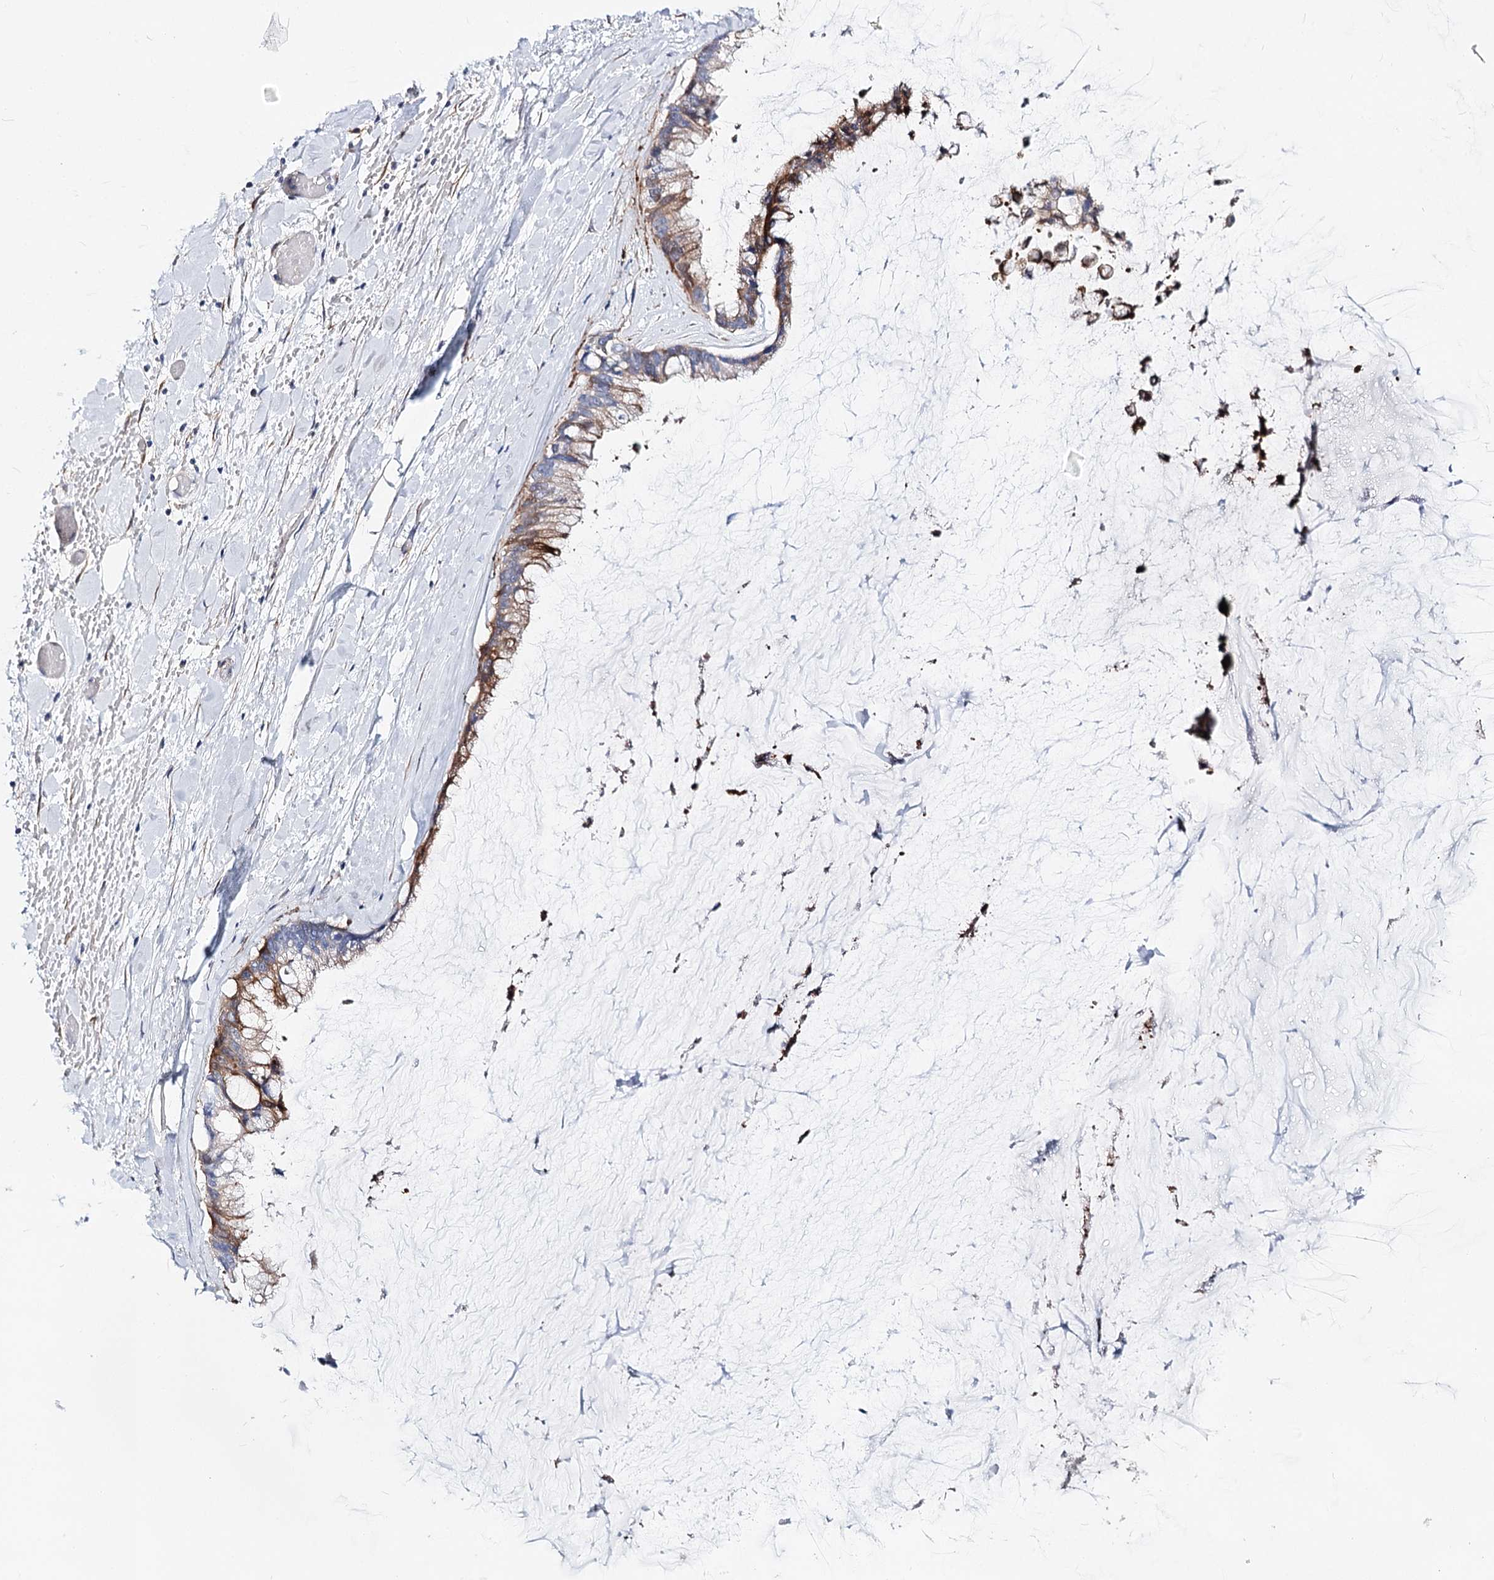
{"staining": {"intensity": "moderate", "quantity": "25%-75%", "location": "cytoplasmic/membranous"}, "tissue": "ovarian cancer", "cell_type": "Tumor cells", "image_type": "cancer", "snomed": [{"axis": "morphology", "description": "Cystadenocarcinoma, mucinous, NOS"}, {"axis": "topography", "description": "Ovary"}], "caption": "Immunohistochemistry (IHC) image of human ovarian cancer (mucinous cystadenocarcinoma) stained for a protein (brown), which exhibits medium levels of moderate cytoplasmic/membranous expression in about 25%-75% of tumor cells.", "gene": "TEX12", "patient": {"sex": "female", "age": 39}}